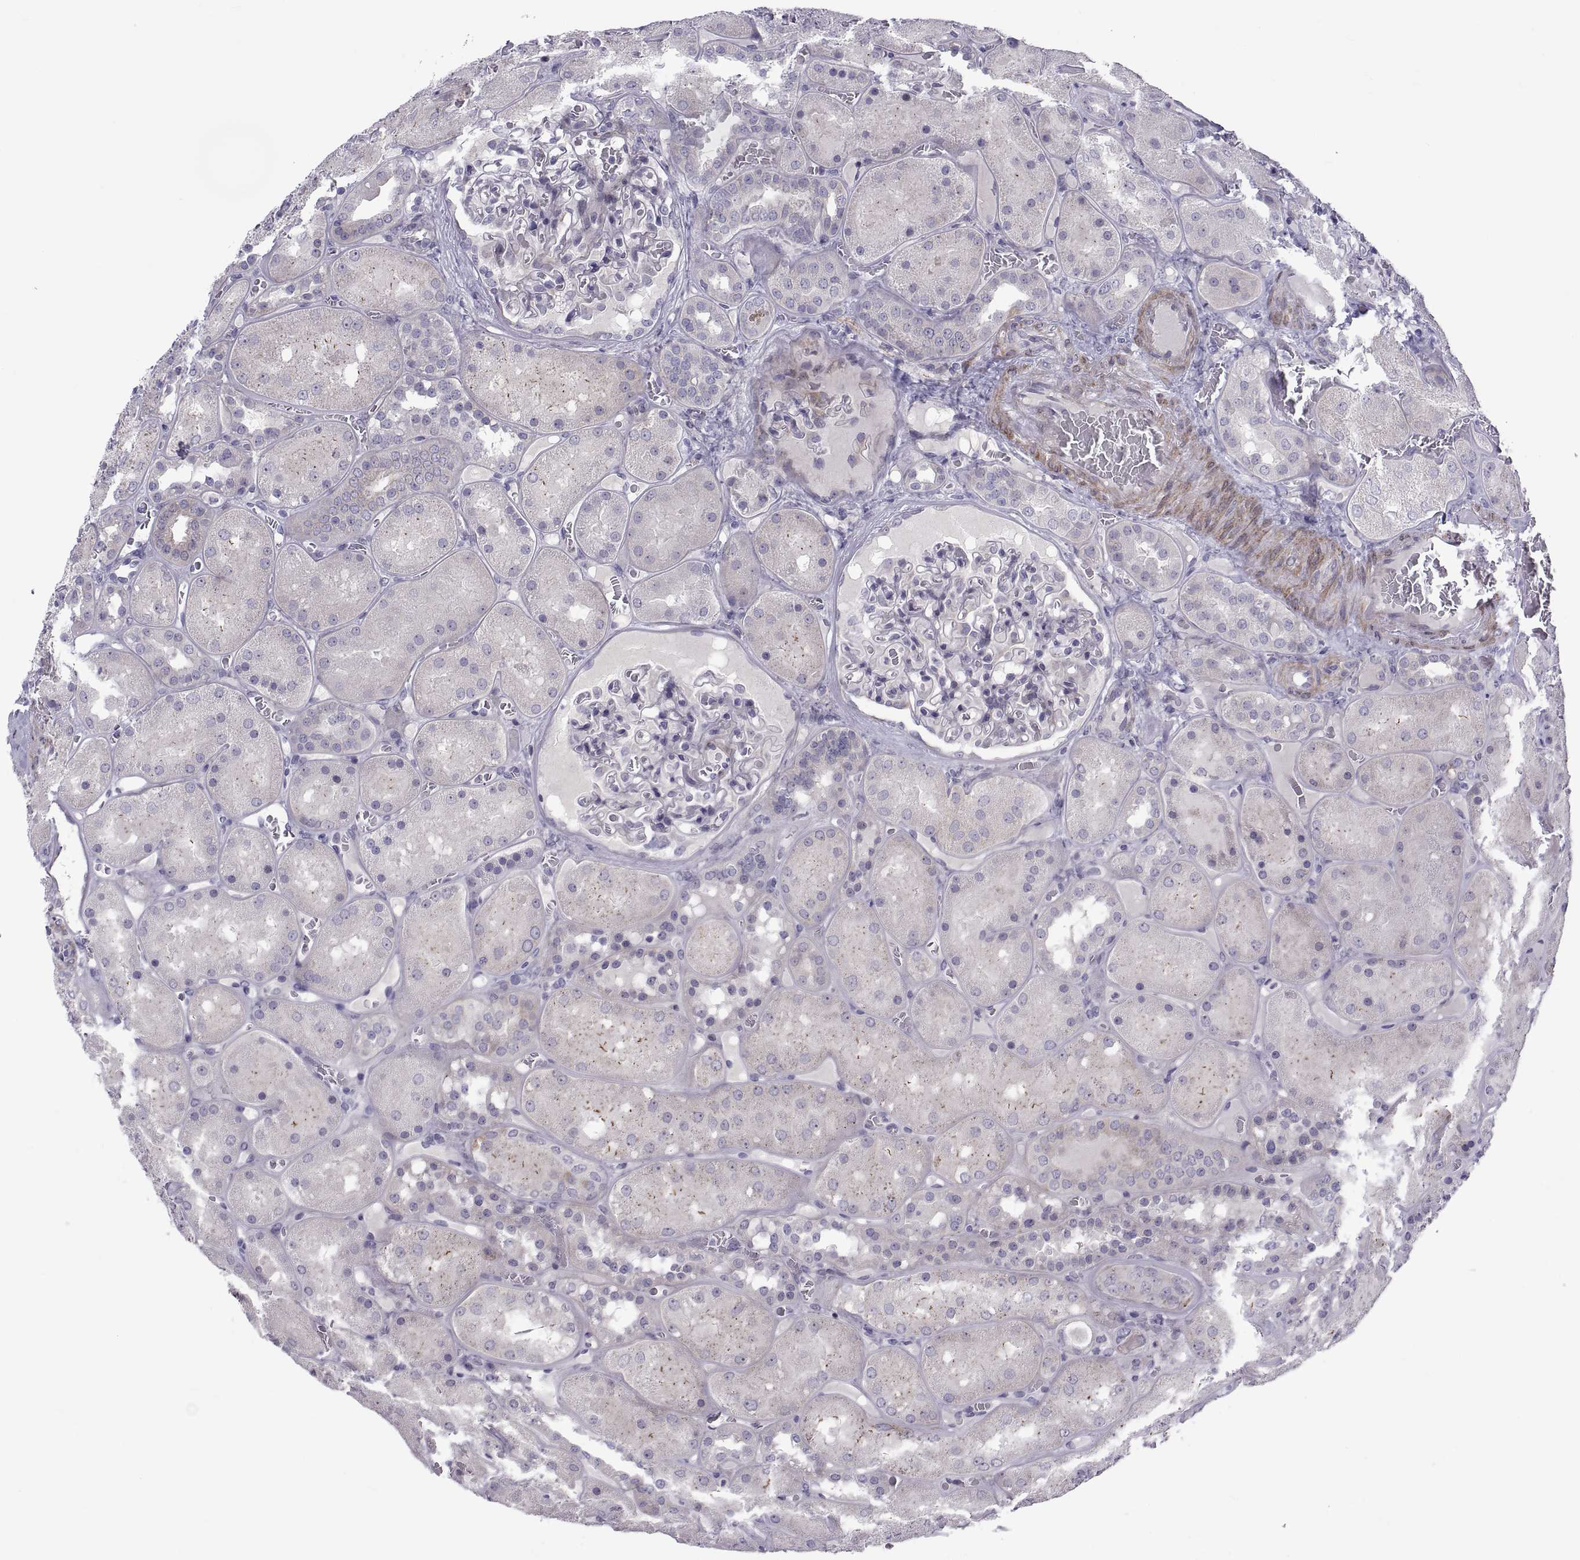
{"staining": {"intensity": "weak", "quantity": "<25%", "location": "cytoplasmic/membranous"}, "tissue": "kidney", "cell_type": "Cells in glomeruli", "image_type": "normal", "snomed": [{"axis": "morphology", "description": "Normal tissue, NOS"}, {"axis": "topography", "description": "Kidney"}], "caption": "This is a image of immunohistochemistry (IHC) staining of unremarkable kidney, which shows no positivity in cells in glomeruli. (DAB (3,3'-diaminobenzidine) immunohistochemistry, high magnification).", "gene": "TMEM158", "patient": {"sex": "male", "age": 73}}